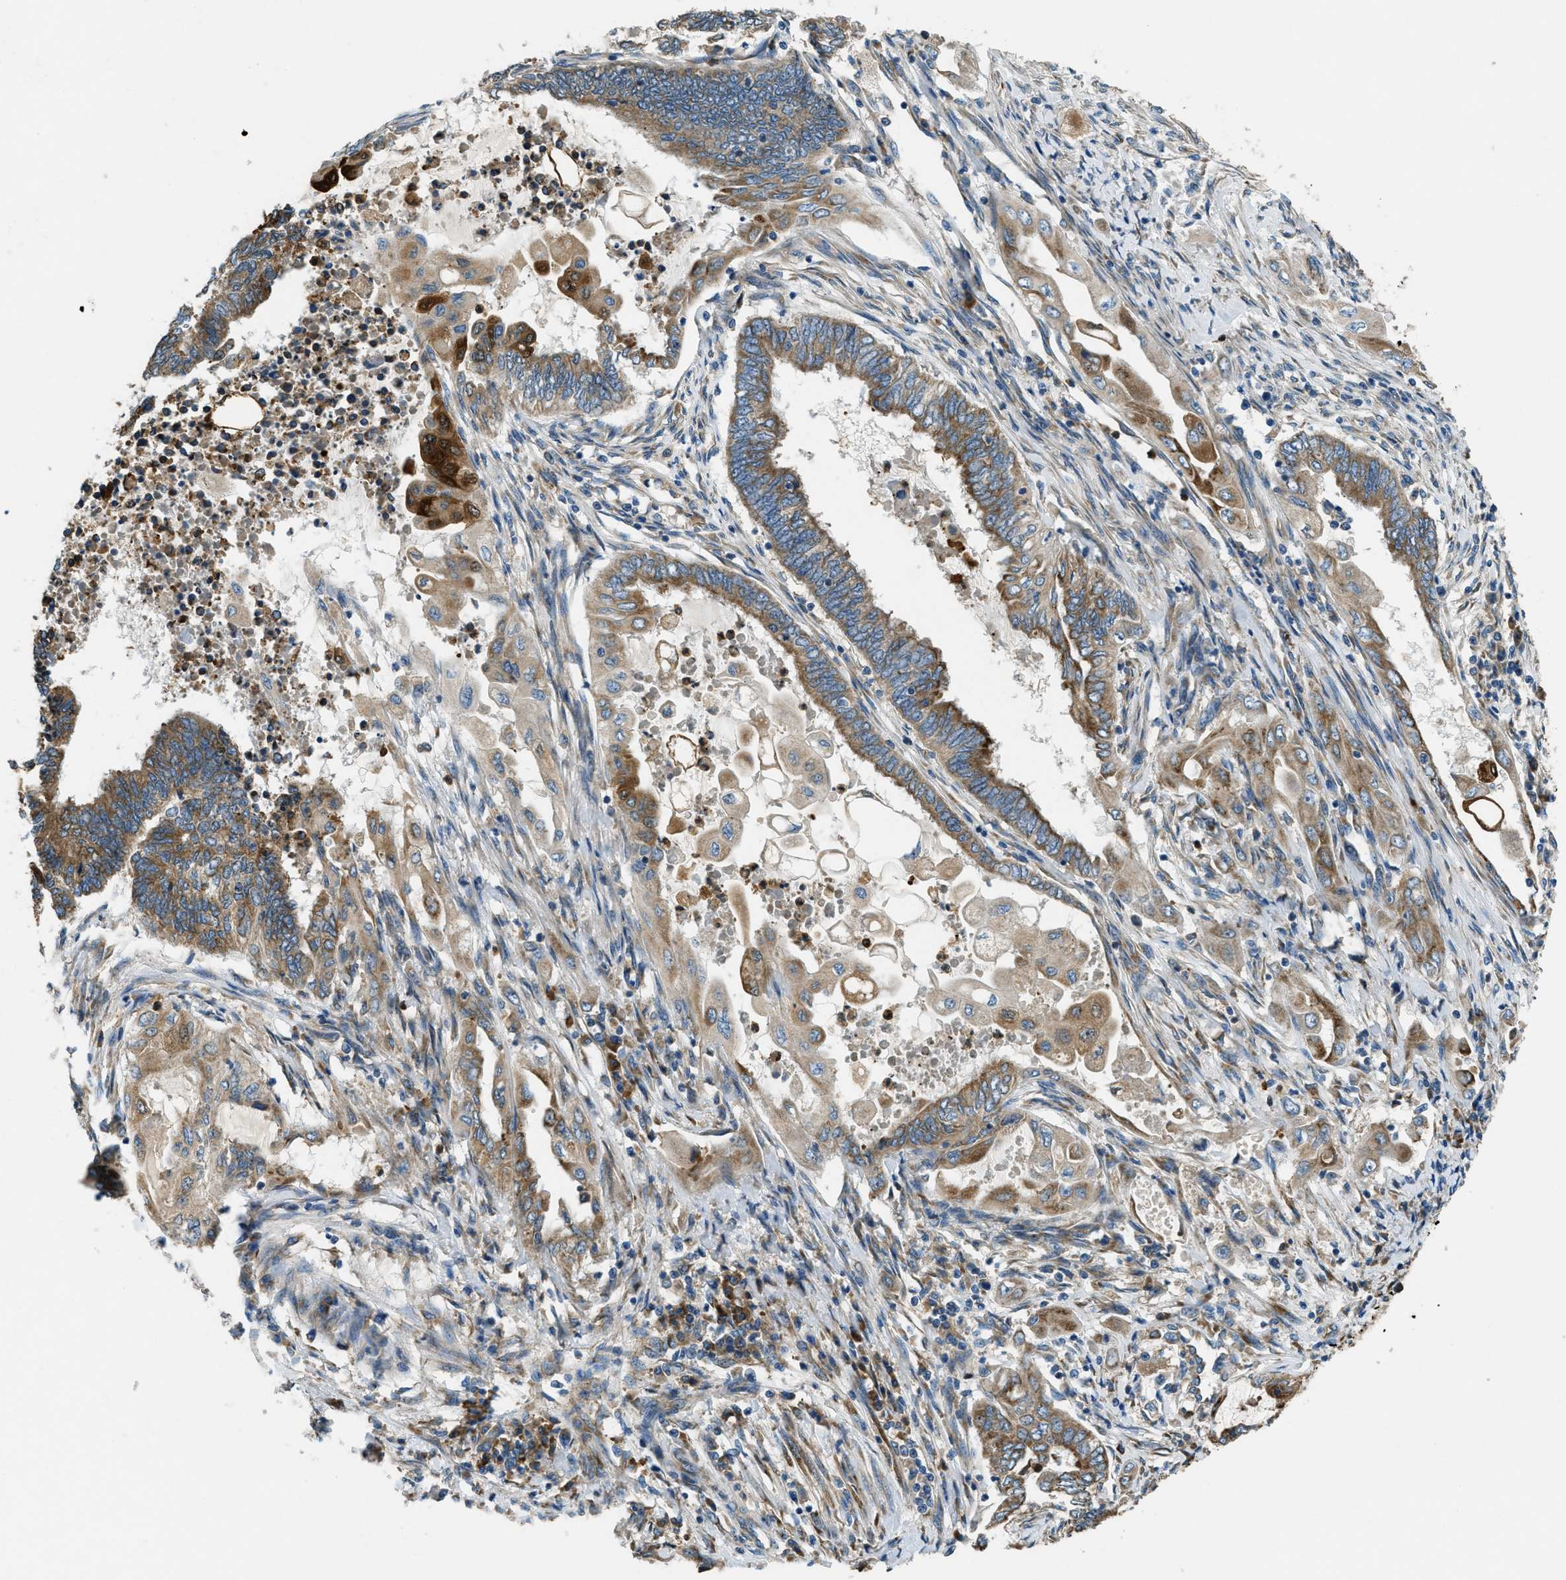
{"staining": {"intensity": "moderate", "quantity": ">75%", "location": "cytoplasmic/membranous"}, "tissue": "endometrial cancer", "cell_type": "Tumor cells", "image_type": "cancer", "snomed": [{"axis": "morphology", "description": "Adenocarcinoma, NOS"}, {"axis": "topography", "description": "Uterus"}, {"axis": "topography", "description": "Endometrium"}], "caption": "Endometrial cancer stained for a protein (brown) demonstrates moderate cytoplasmic/membranous positive staining in approximately >75% of tumor cells.", "gene": "GIMAP8", "patient": {"sex": "female", "age": 70}}